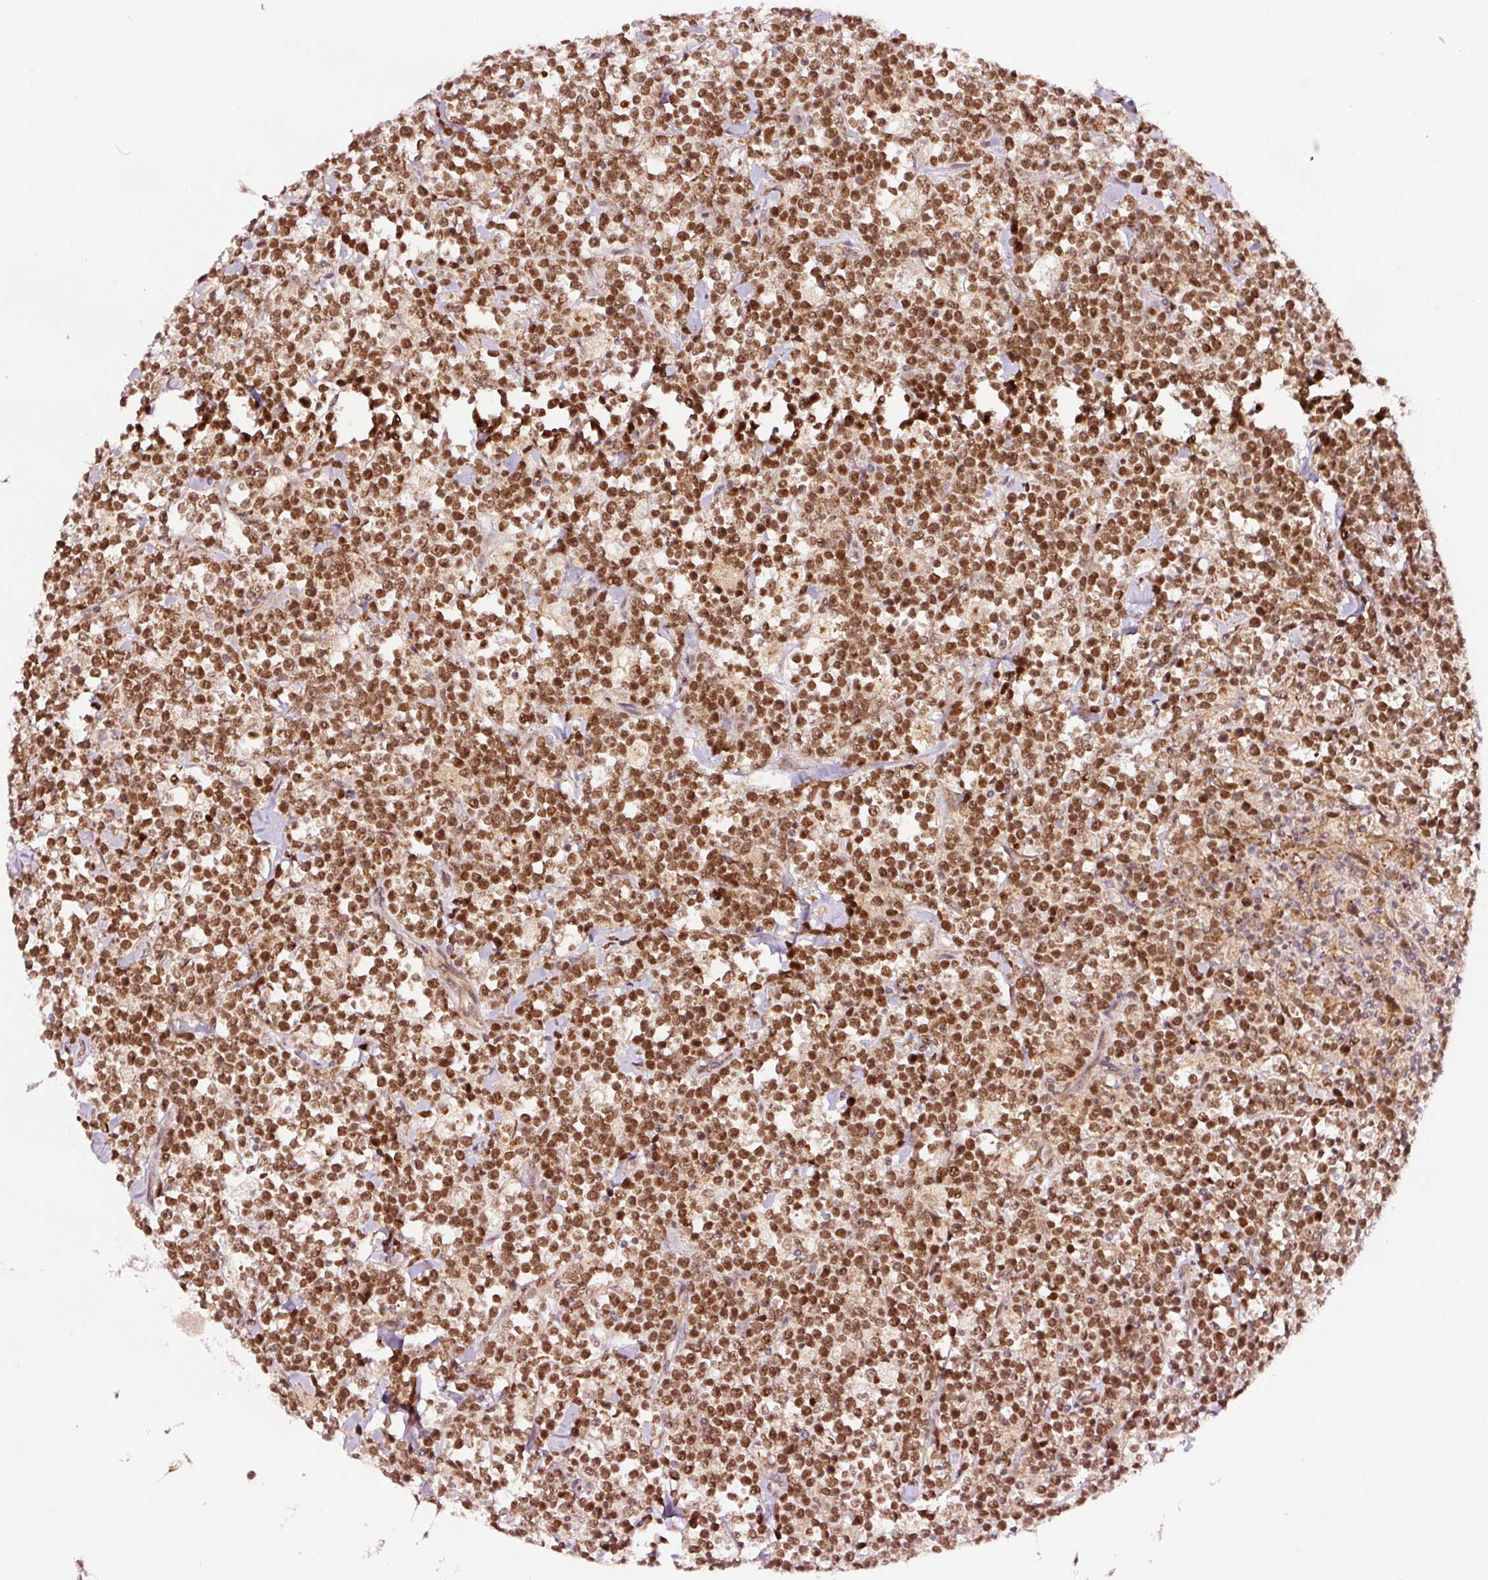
{"staining": {"intensity": "moderate", "quantity": ">75%", "location": "nuclear"}, "tissue": "lymphoma", "cell_type": "Tumor cells", "image_type": "cancer", "snomed": [{"axis": "morphology", "description": "Malignant lymphoma, non-Hodgkin's type, High grade"}, {"axis": "topography", "description": "Small intestine"}, {"axis": "topography", "description": "Colon"}], "caption": "Protein analysis of lymphoma tissue shows moderate nuclear positivity in approximately >75% of tumor cells.", "gene": "RFC4", "patient": {"sex": "male", "age": 8}}